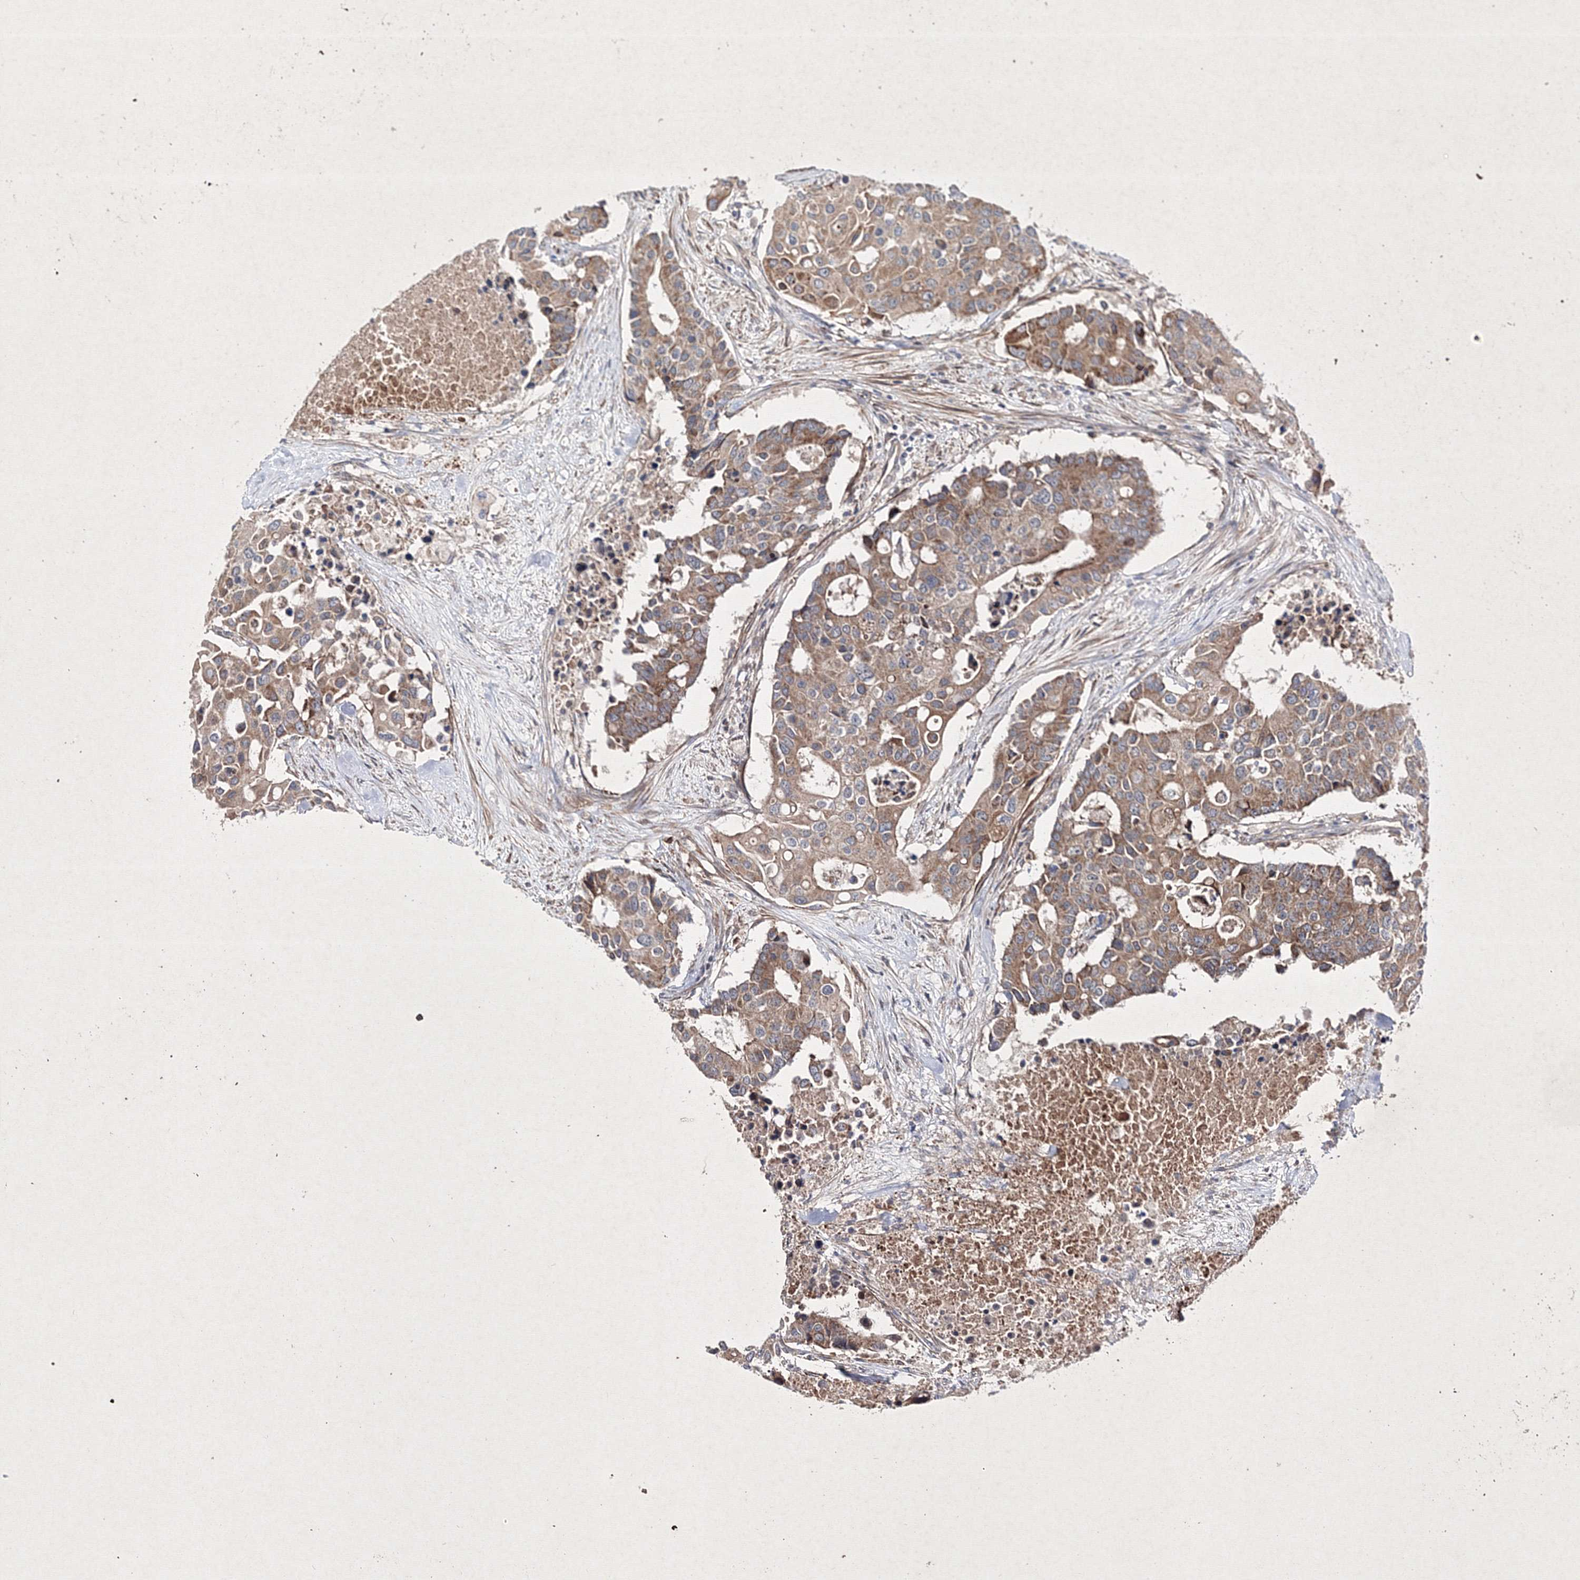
{"staining": {"intensity": "weak", "quantity": ">75%", "location": "cytoplasmic/membranous"}, "tissue": "colorectal cancer", "cell_type": "Tumor cells", "image_type": "cancer", "snomed": [{"axis": "morphology", "description": "Adenocarcinoma, NOS"}, {"axis": "topography", "description": "Colon"}], "caption": "Weak cytoplasmic/membranous positivity for a protein is present in approximately >75% of tumor cells of colorectal adenocarcinoma using immunohistochemistry (IHC).", "gene": "GFM1", "patient": {"sex": "male", "age": 77}}